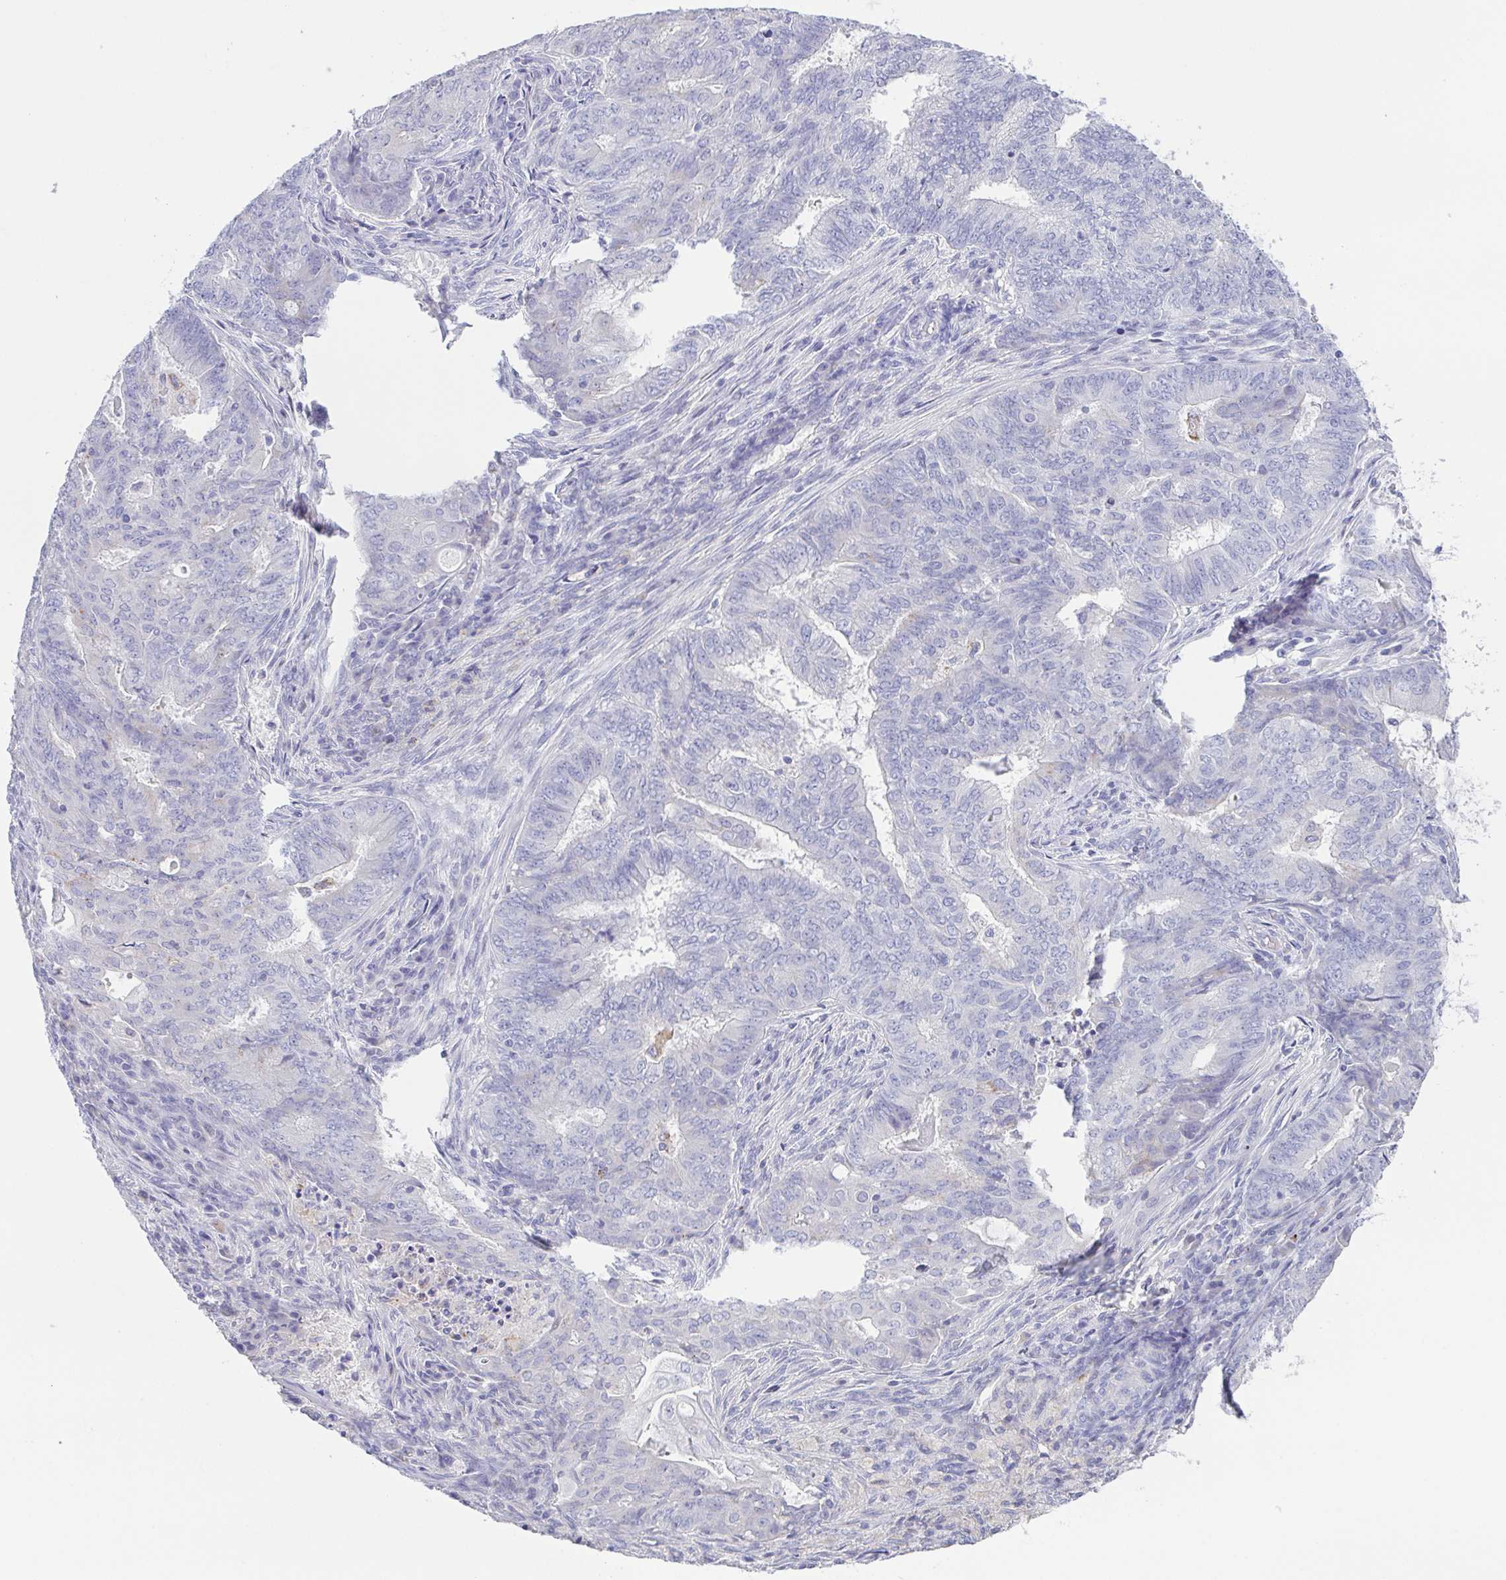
{"staining": {"intensity": "negative", "quantity": "none", "location": "none"}, "tissue": "endometrial cancer", "cell_type": "Tumor cells", "image_type": "cancer", "snomed": [{"axis": "morphology", "description": "Adenocarcinoma, NOS"}, {"axis": "topography", "description": "Endometrium"}], "caption": "High magnification brightfield microscopy of endometrial adenocarcinoma stained with DAB (brown) and counterstained with hematoxylin (blue): tumor cells show no significant expression. (Stains: DAB IHC with hematoxylin counter stain, Microscopy: brightfield microscopy at high magnification).", "gene": "PKDREJ", "patient": {"sex": "female", "age": 62}}